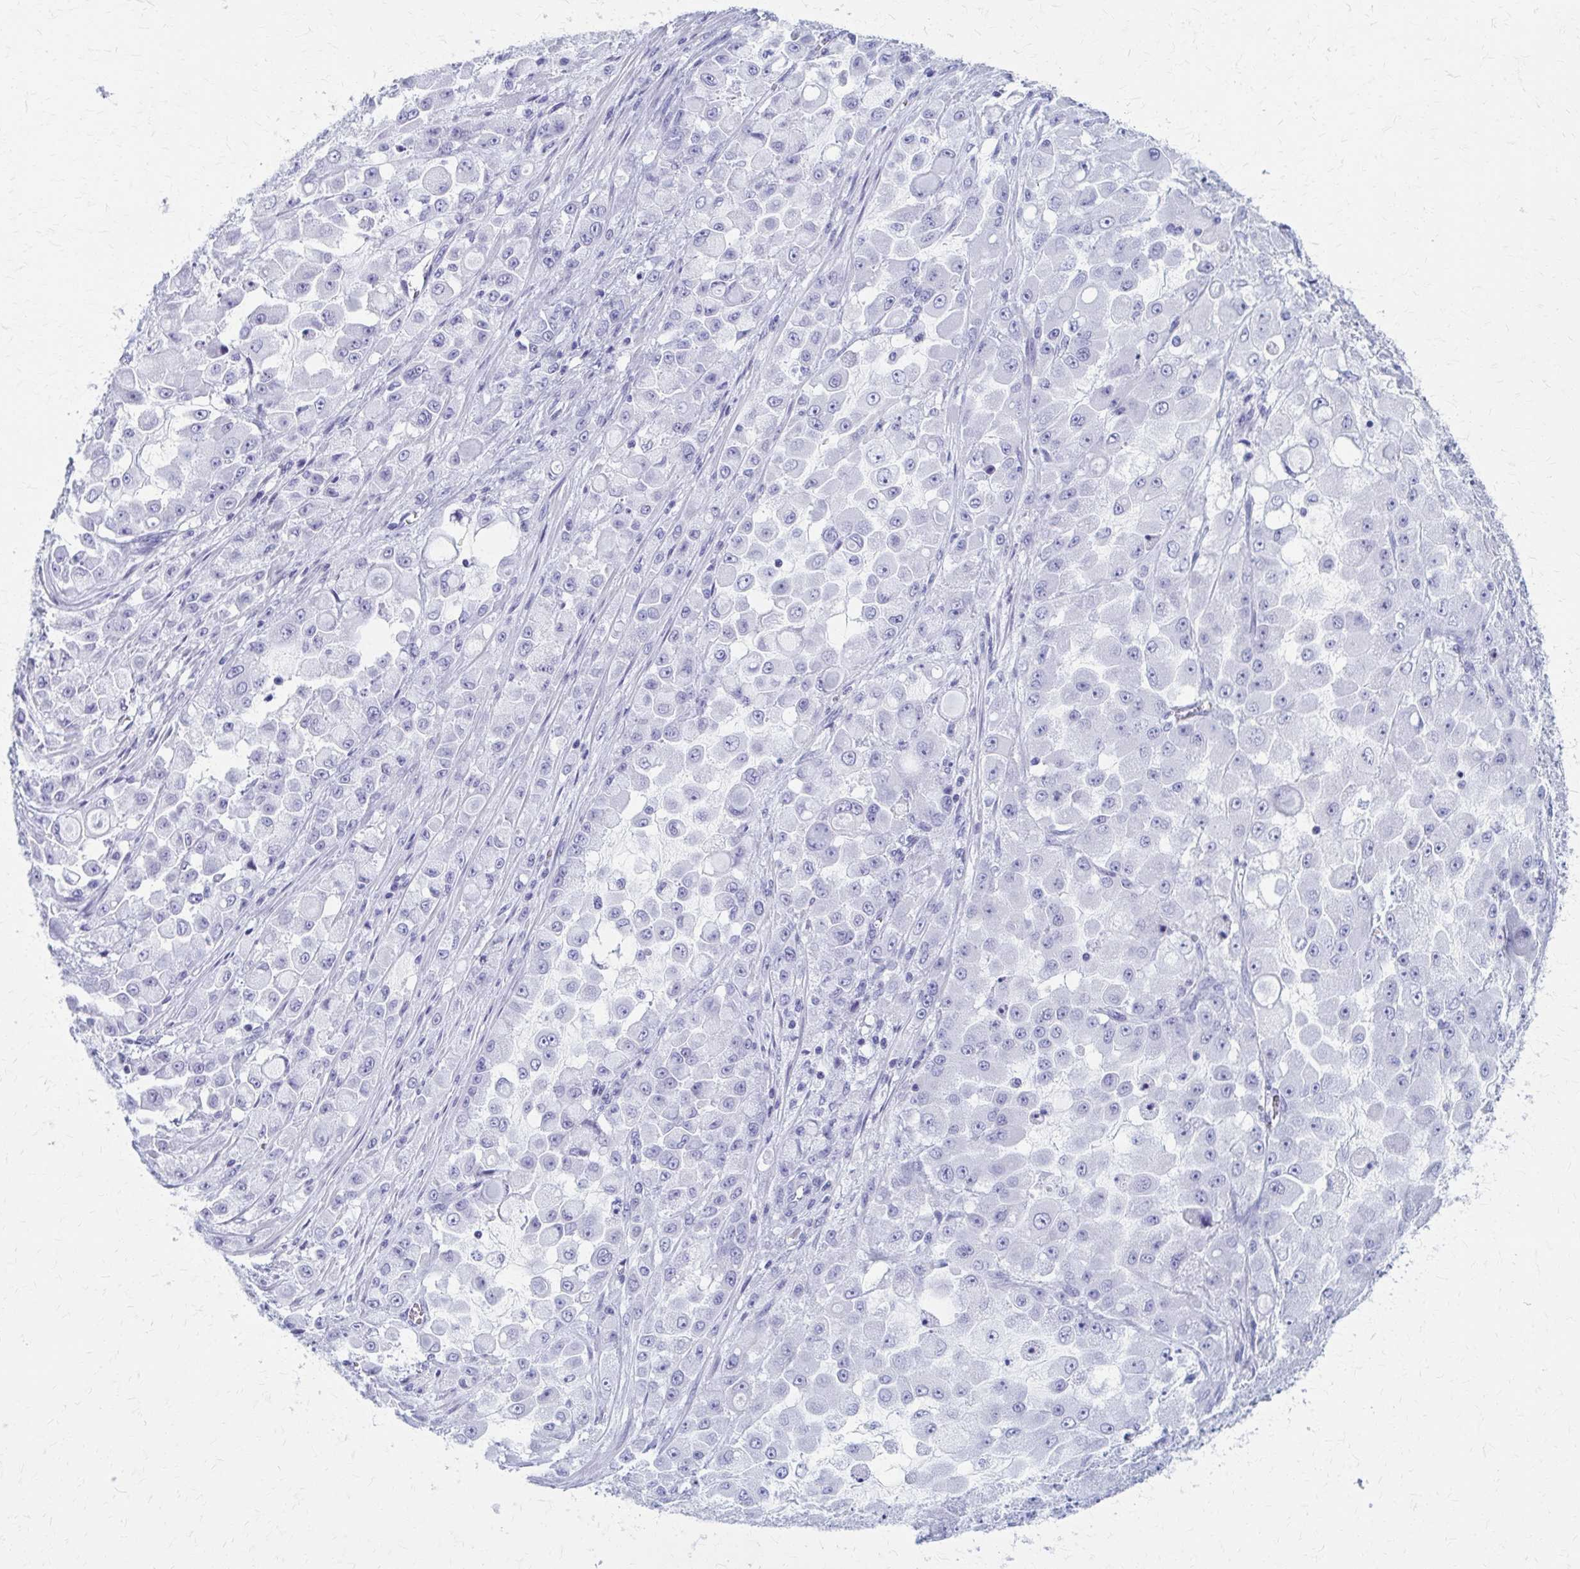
{"staining": {"intensity": "negative", "quantity": "none", "location": "none"}, "tissue": "stomach cancer", "cell_type": "Tumor cells", "image_type": "cancer", "snomed": [{"axis": "morphology", "description": "Adenocarcinoma, NOS"}, {"axis": "topography", "description": "Stomach"}], "caption": "Stomach cancer was stained to show a protein in brown. There is no significant staining in tumor cells.", "gene": "CELF5", "patient": {"sex": "female", "age": 76}}